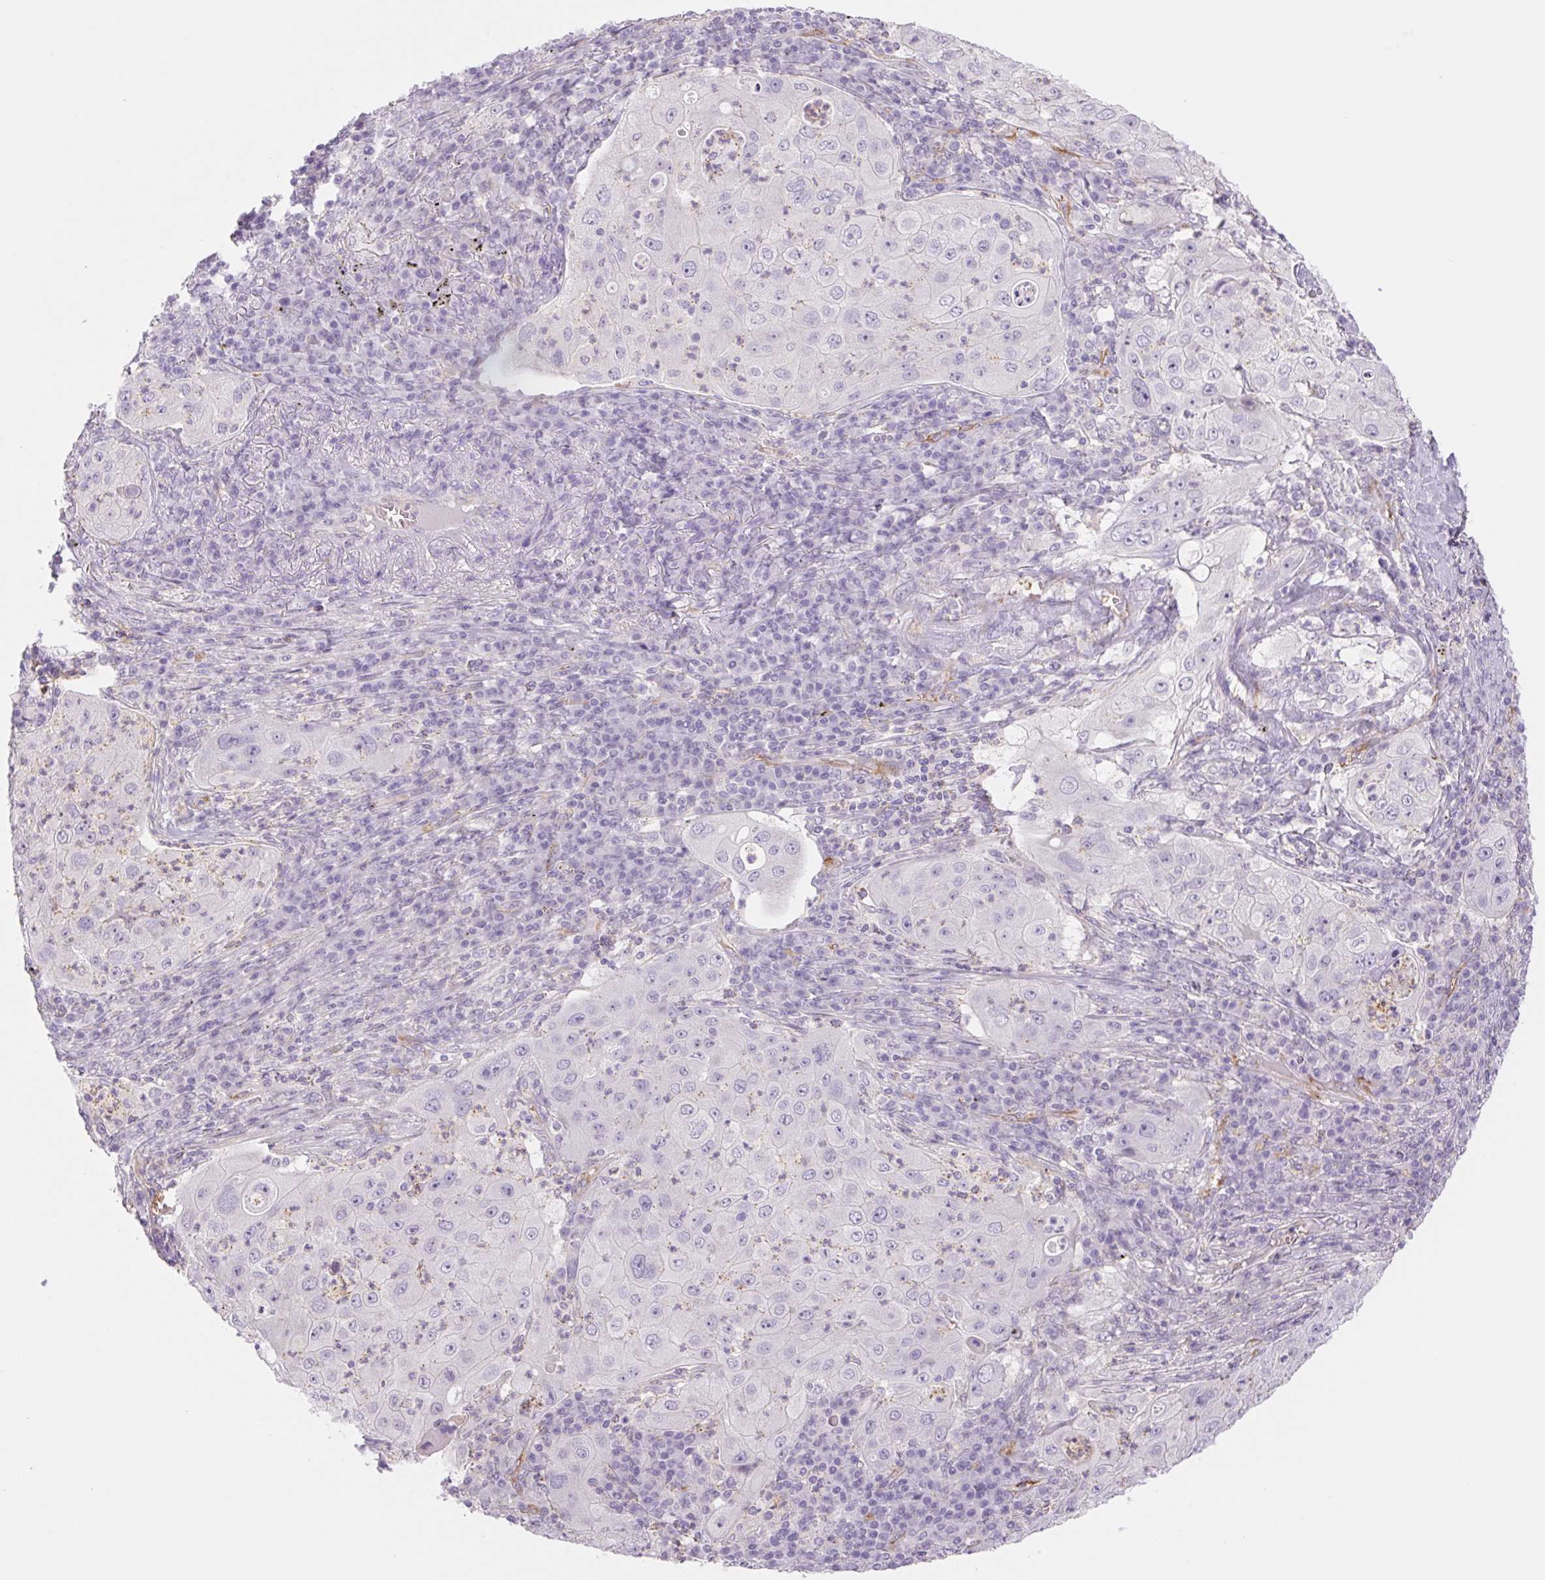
{"staining": {"intensity": "negative", "quantity": "none", "location": "none"}, "tissue": "lung cancer", "cell_type": "Tumor cells", "image_type": "cancer", "snomed": [{"axis": "morphology", "description": "Squamous cell carcinoma, NOS"}, {"axis": "topography", "description": "Lung"}], "caption": "Human lung squamous cell carcinoma stained for a protein using immunohistochemistry (IHC) shows no expression in tumor cells.", "gene": "IGFL3", "patient": {"sex": "female", "age": 59}}